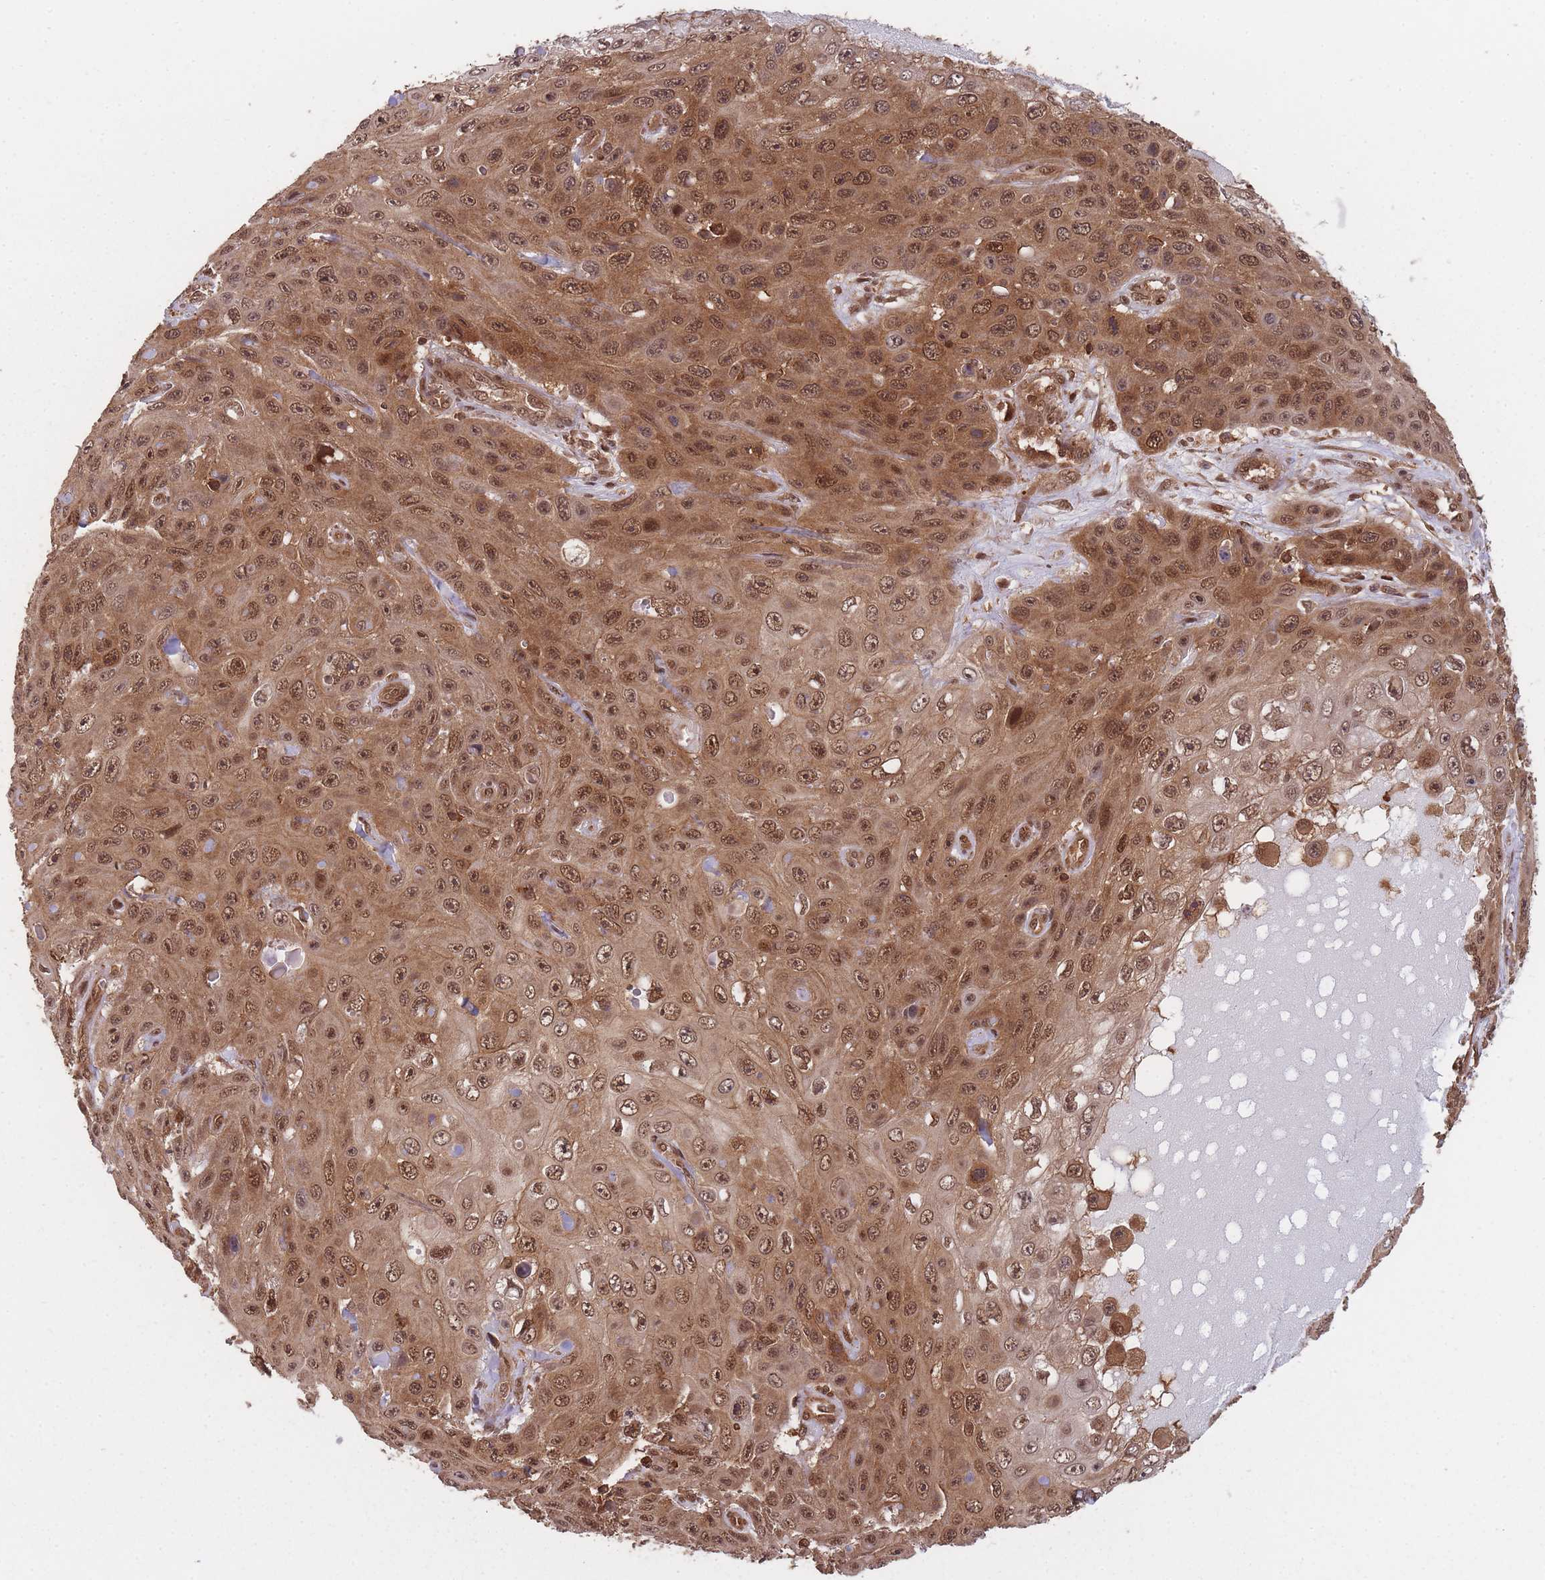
{"staining": {"intensity": "moderate", "quantity": ">75%", "location": "cytoplasmic/membranous,nuclear"}, "tissue": "skin cancer", "cell_type": "Tumor cells", "image_type": "cancer", "snomed": [{"axis": "morphology", "description": "Squamous cell carcinoma, NOS"}, {"axis": "topography", "description": "Skin"}], "caption": "Human skin cancer stained with a brown dye exhibits moderate cytoplasmic/membranous and nuclear positive positivity in approximately >75% of tumor cells.", "gene": "PPP6R3", "patient": {"sex": "male", "age": 82}}